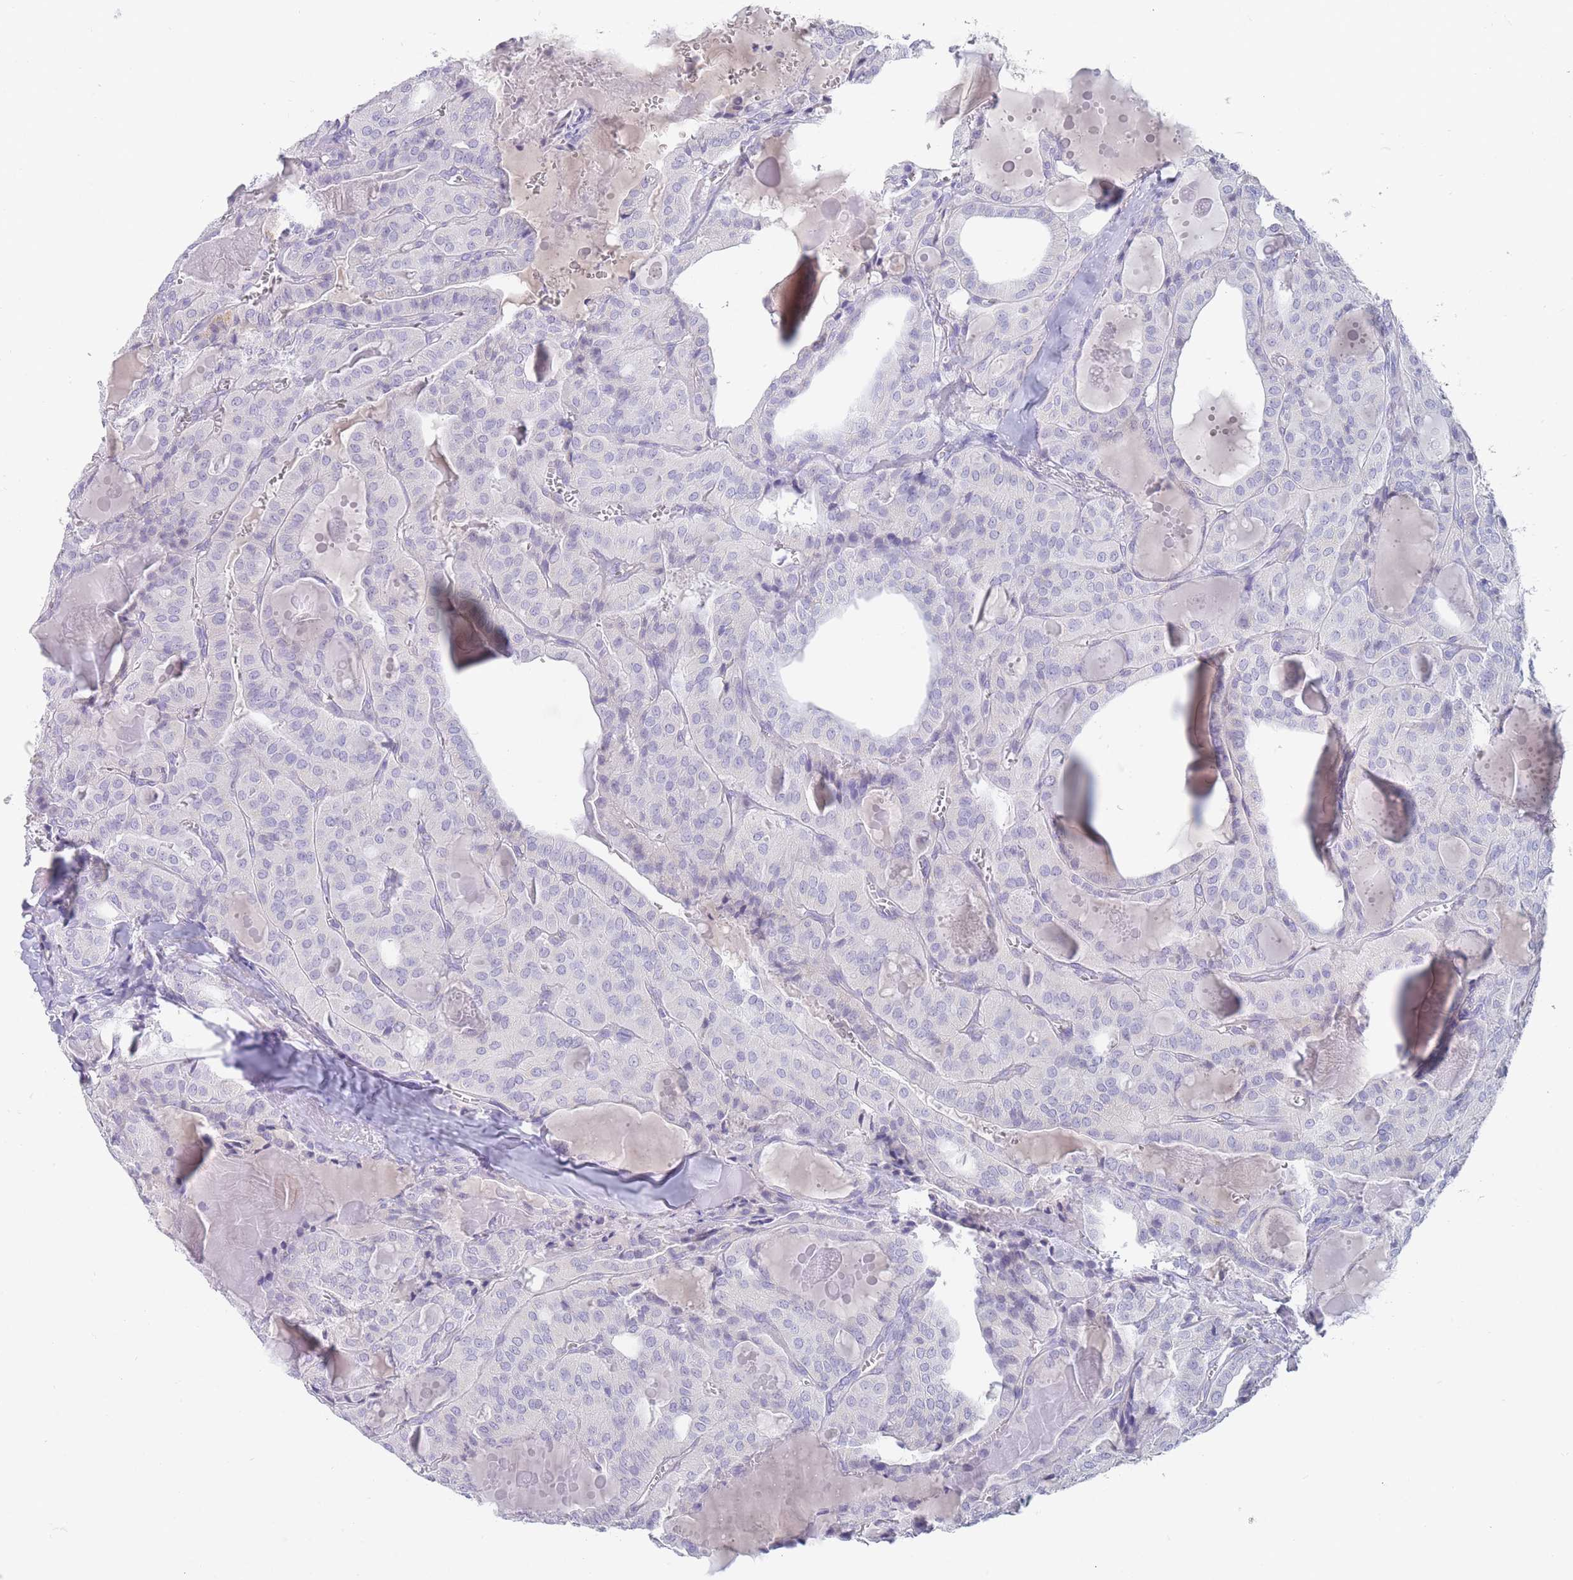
{"staining": {"intensity": "negative", "quantity": "none", "location": "none"}, "tissue": "thyroid cancer", "cell_type": "Tumor cells", "image_type": "cancer", "snomed": [{"axis": "morphology", "description": "Papillary adenocarcinoma, NOS"}, {"axis": "topography", "description": "Thyroid gland"}], "caption": "This is an IHC image of human papillary adenocarcinoma (thyroid). There is no expression in tumor cells.", "gene": "MRPS14", "patient": {"sex": "male", "age": 52}}